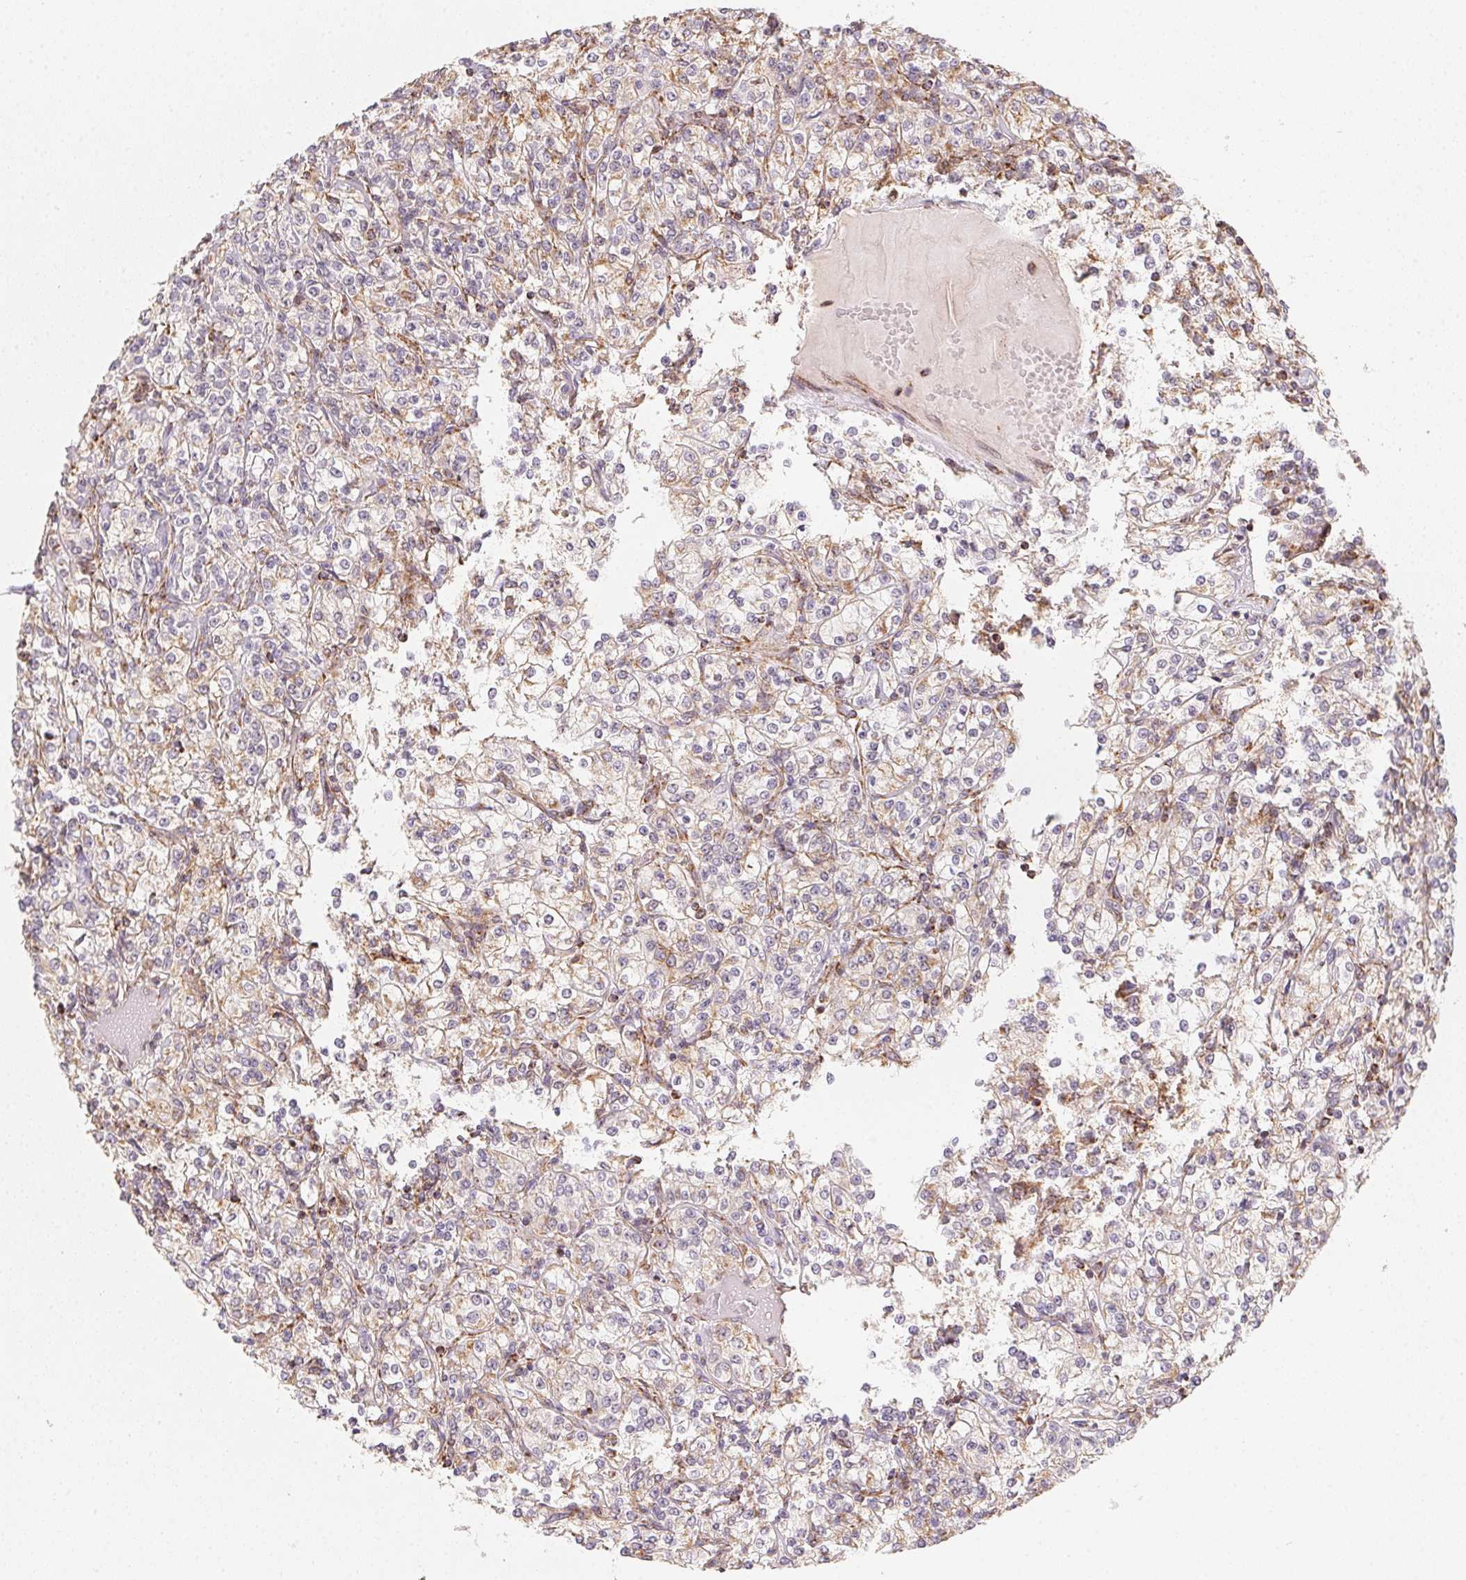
{"staining": {"intensity": "weak", "quantity": "25%-75%", "location": "cytoplasmic/membranous"}, "tissue": "renal cancer", "cell_type": "Tumor cells", "image_type": "cancer", "snomed": [{"axis": "morphology", "description": "Adenocarcinoma, NOS"}, {"axis": "topography", "description": "Kidney"}], "caption": "Brown immunohistochemical staining in human adenocarcinoma (renal) shows weak cytoplasmic/membranous expression in about 25%-75% of tumor cells.", "gene": "NDUFS6", "patient": {"sex": "male", "age": 77}}